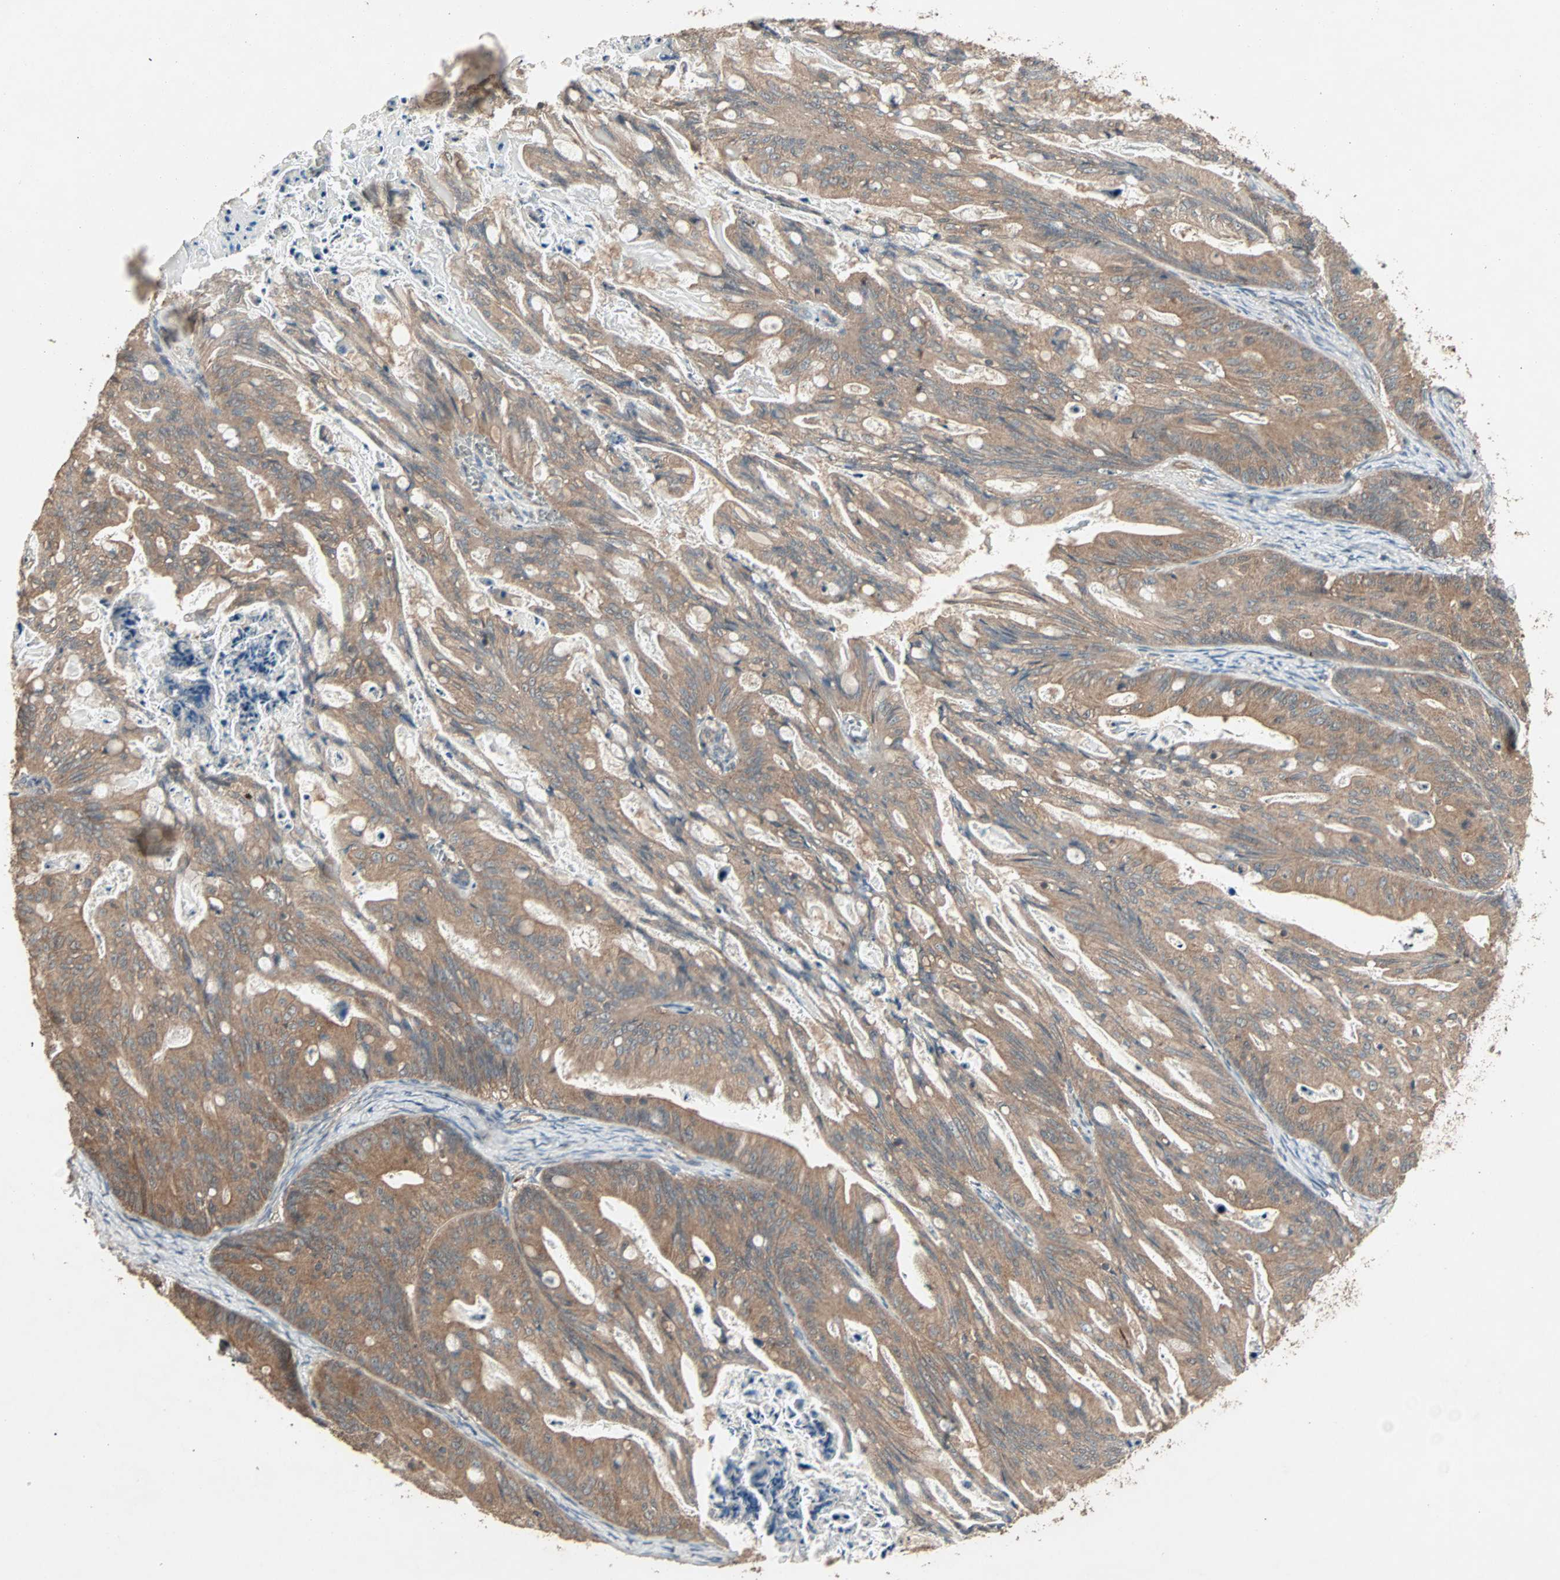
{"staining": {"intensity": "moderate", "quantity": ">75%", "location": "cytoplasmic/membranous"}, "tissue": "ovarian cancer", "cell_type": "Tumor cells", "image_type": "cancer", "snomed": [{"axis": "morphology", "description": "Cystadenocarcinoma, mucinous, NOS"}, {"axis": "topography", "description": "Ovary"}], "caption": "Immunohistochemical staining of human ovarian mucinous cystadenocarcinoma reveals medium levels of moderate cytoplasmic/membranous positivity in approximately >75% of tumor cells.", "gene": "UBAC1", "patient": {"sex": "female", "age": 37}}